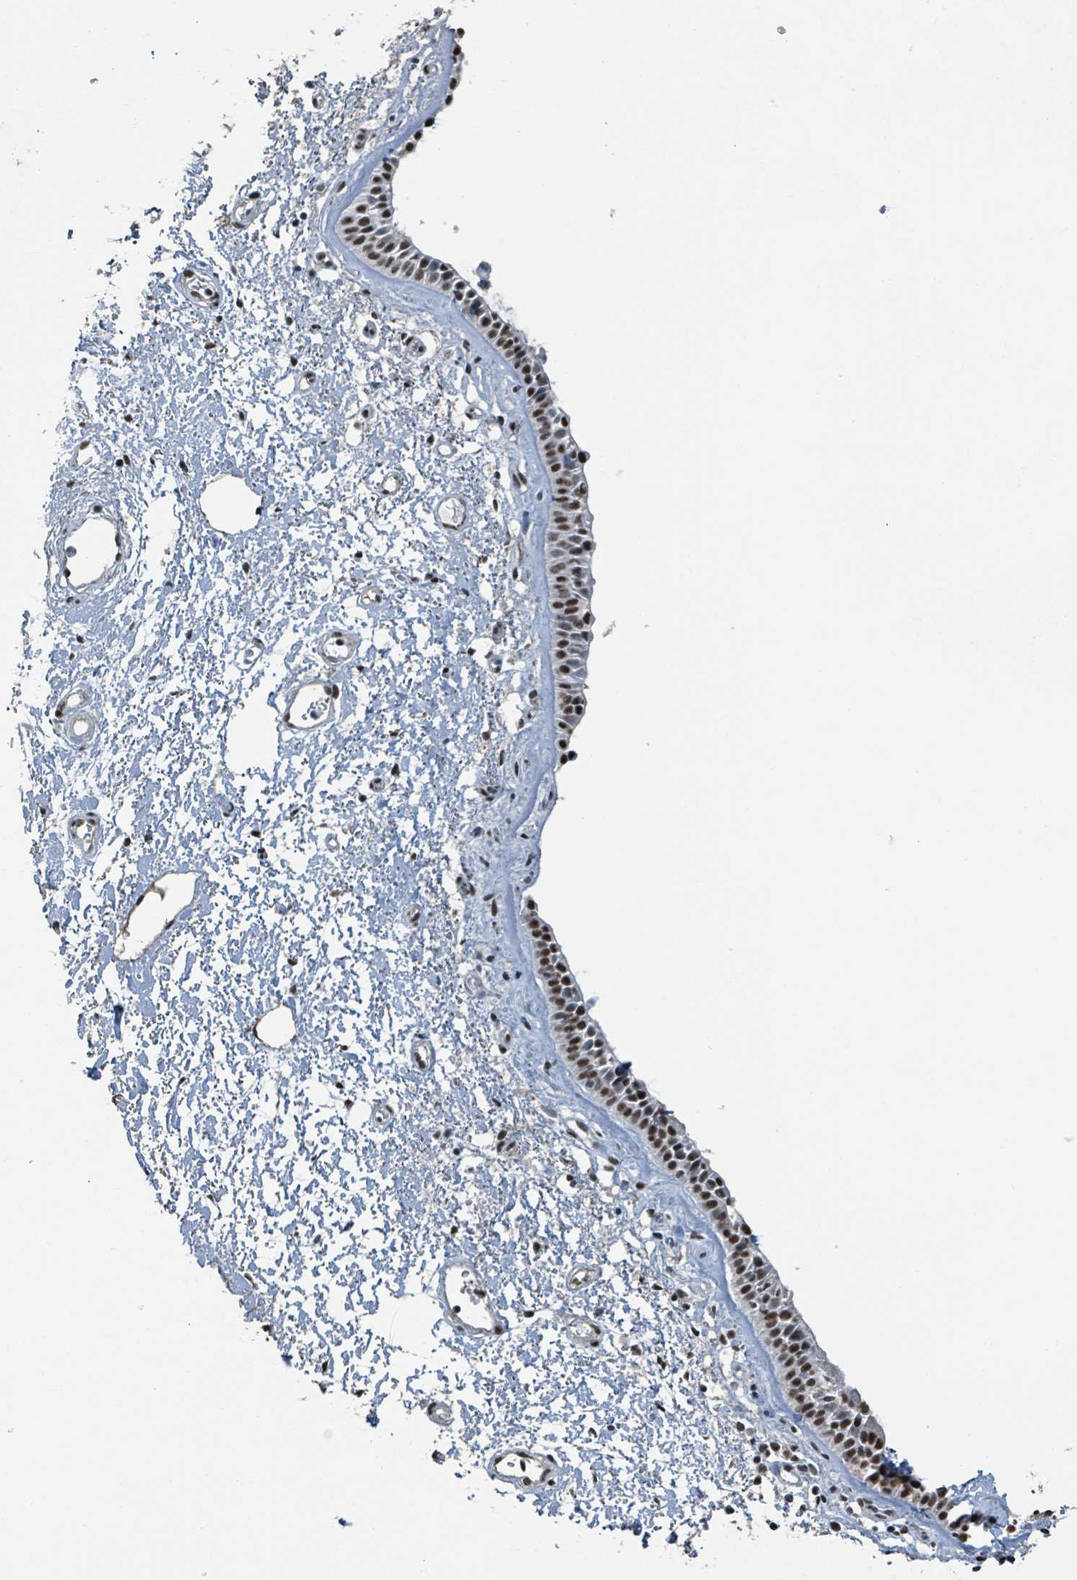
{"staining": {"intensity": "strong", "quantity": ">75%", "location": "nuclear"}, "tissue": "nasopharynx", "cell_type": "Respiratory epithelial cells", "image_type": "normal", "snomed": [{"axis": "morphology", "description": "Normal tissue, NOS"}, {"axis": "topography", "description": "Cartilage tissue"}, {"axis": "topography", "description": "Nasopharynx"}], "caption": "IHC of benign nasopharynx shows high levels of strong nuclear expression in approximately >75% of respiratory epithelial cells.", "gene": "PHIP", "patient": {"sex": "male", "age": 56}}